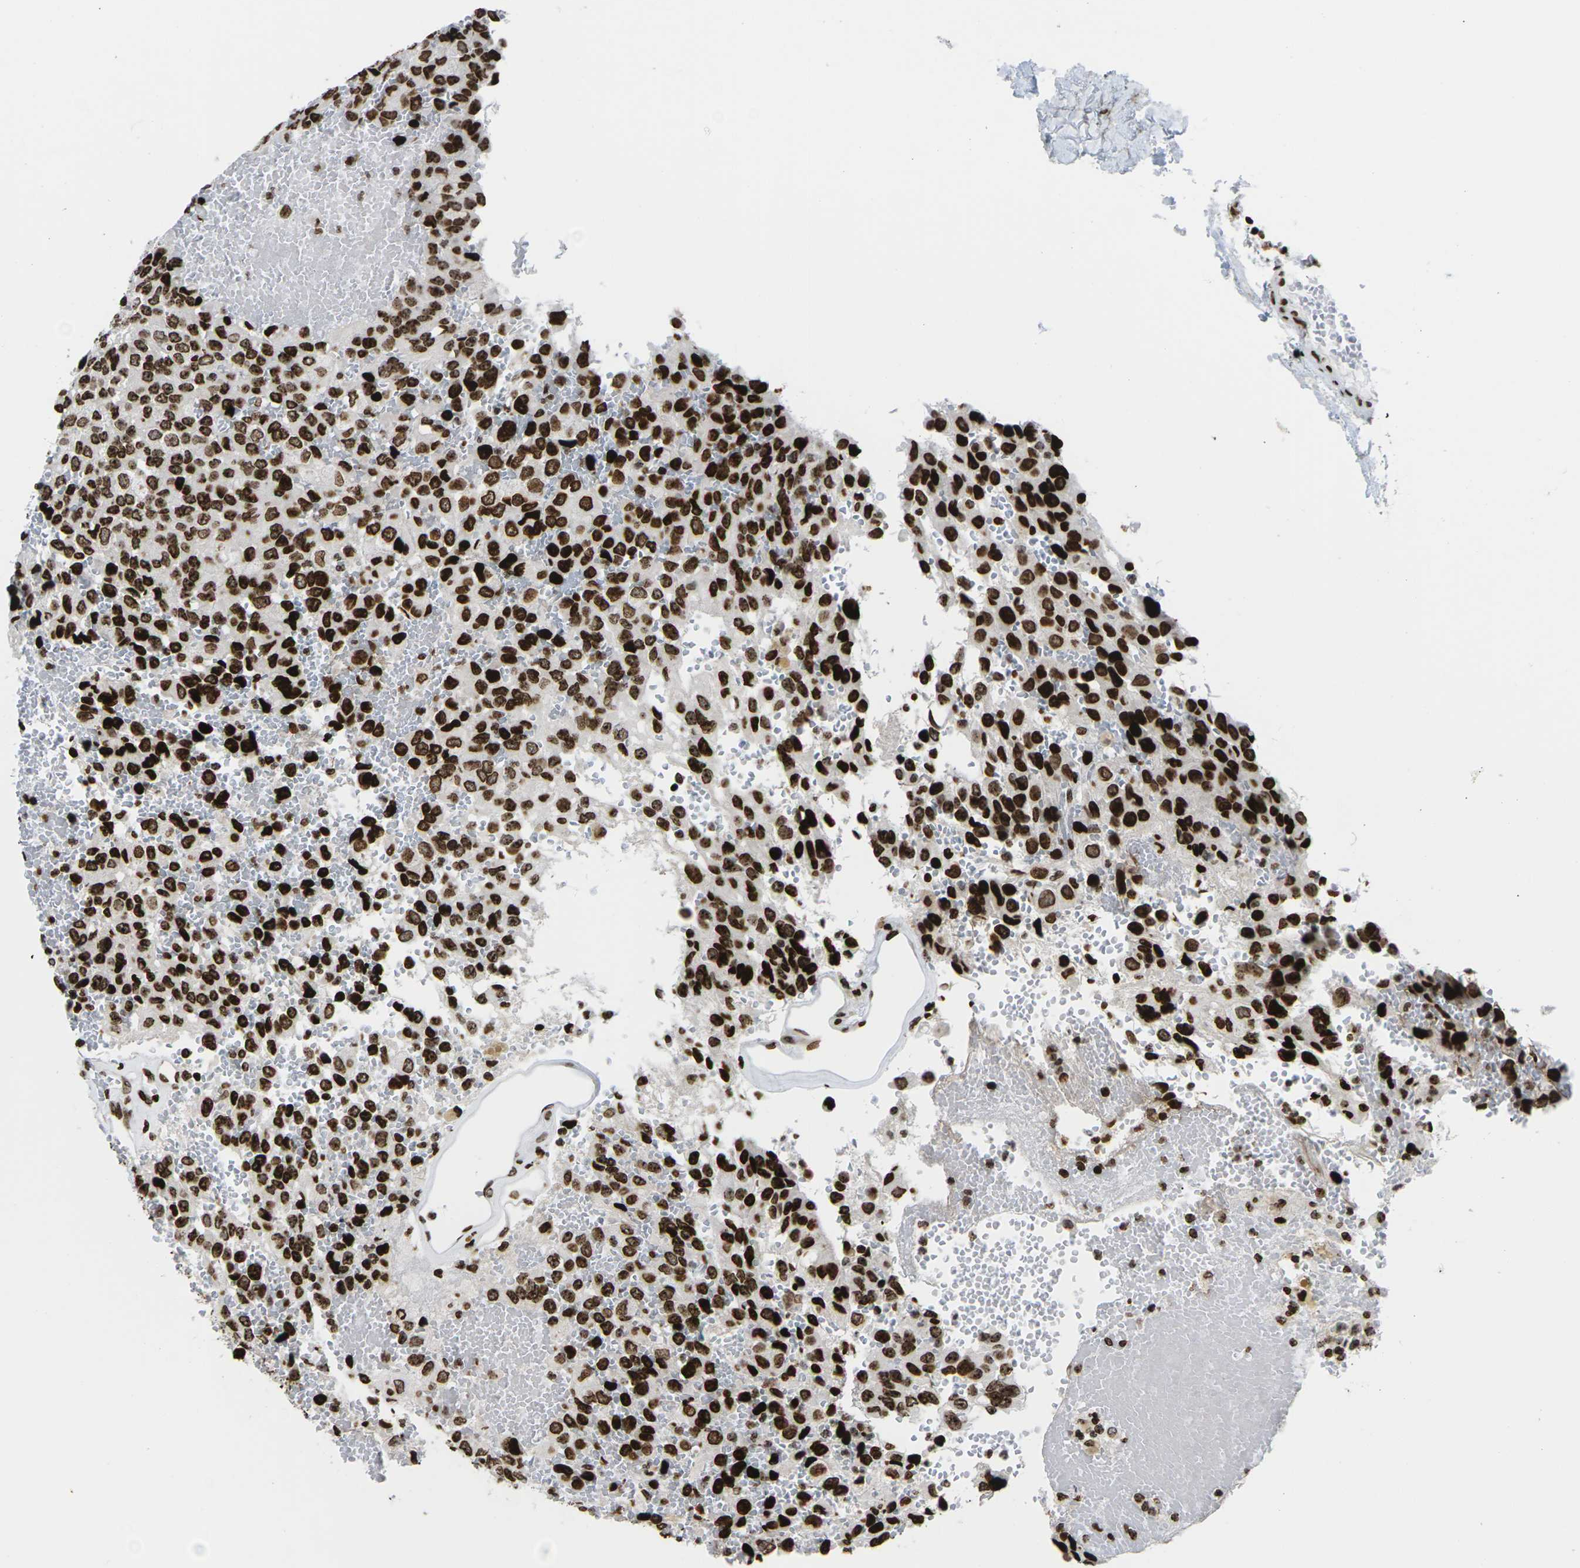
{"staining": {"intensity": "strong", "quantity": ">75%", "location": "nuclear"}, "tissue": "glioma", "cell_type": "Tumor cells", "image_type": "cancer", "snomed": [{"axis": "morphology", "description": "Glioma, malignant, High grade"}, {"axis": "topography", "description": "Brain"}], "caption": "This image reveals IHC staining of human high-grade glioma (malignant), with high strong nuclear expression in approximately >75% of tumor cells.", "gene": "H1-4", "patient": {"sex": "male", "age": 32}}